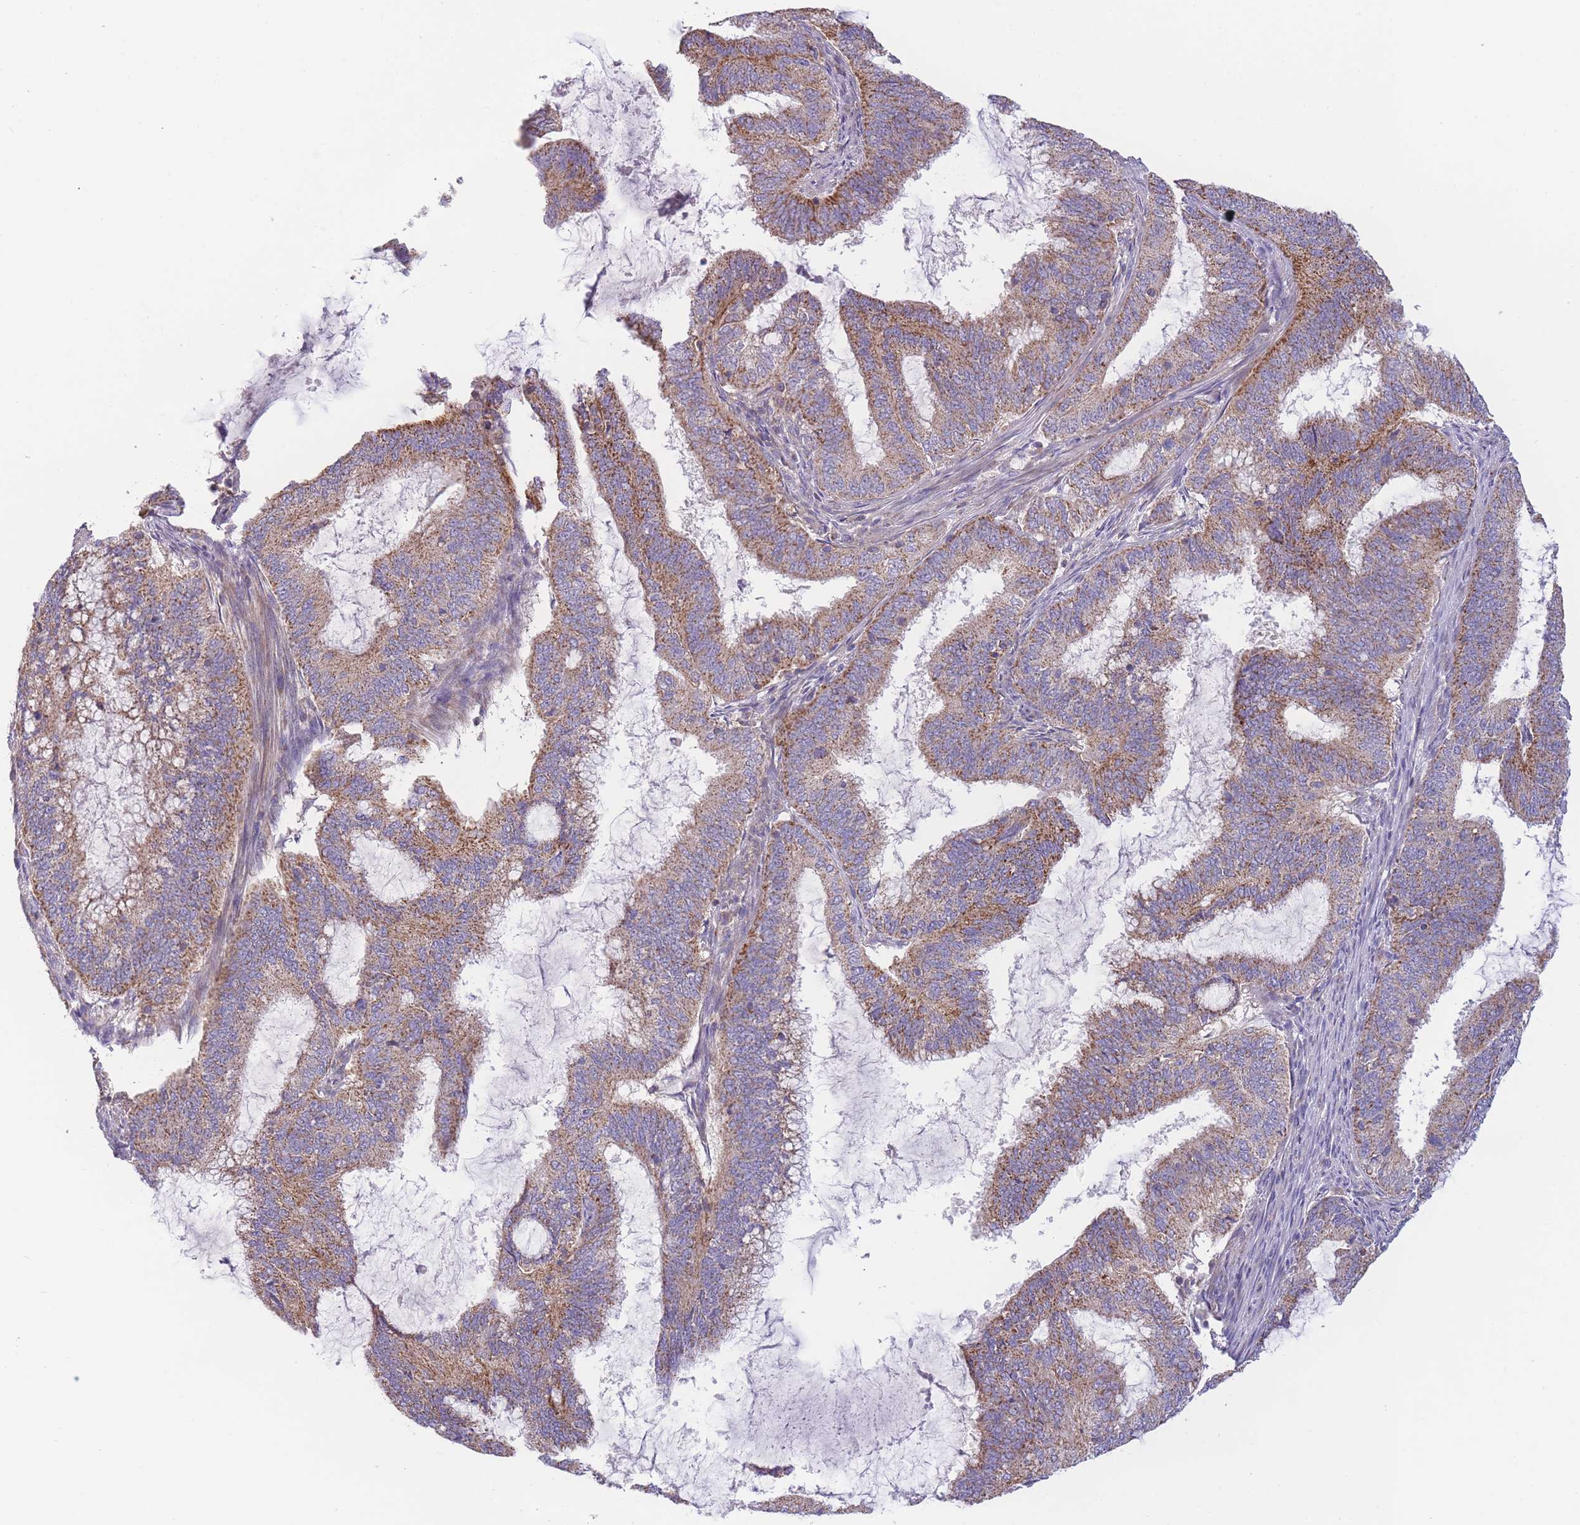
{"staining": {"intensity": "moderate", "quantity": ">75%", "location": "cytoplasmic/membranous"}, "tissue": "endometrial cancer", "cell_type": "Tumor cells", "image_type": "cancer", "snomed": [{"axis": "morphology", "description": "Adenocarcinoma, NOS"}, {"axis": "topography", "description": "Endometrium"}], "caption": "Immunohistochemical staining of human endometrial adenocarcinoma shows medium levels of moderate cytoplasmic/membranous protein expression in approximately >75% of tumor cells. (brown staining indicates protein expression, while blue staining denotes nuclei).", "gene": "SLC25A42", "patient": {"sex": "female", "age": 51}}